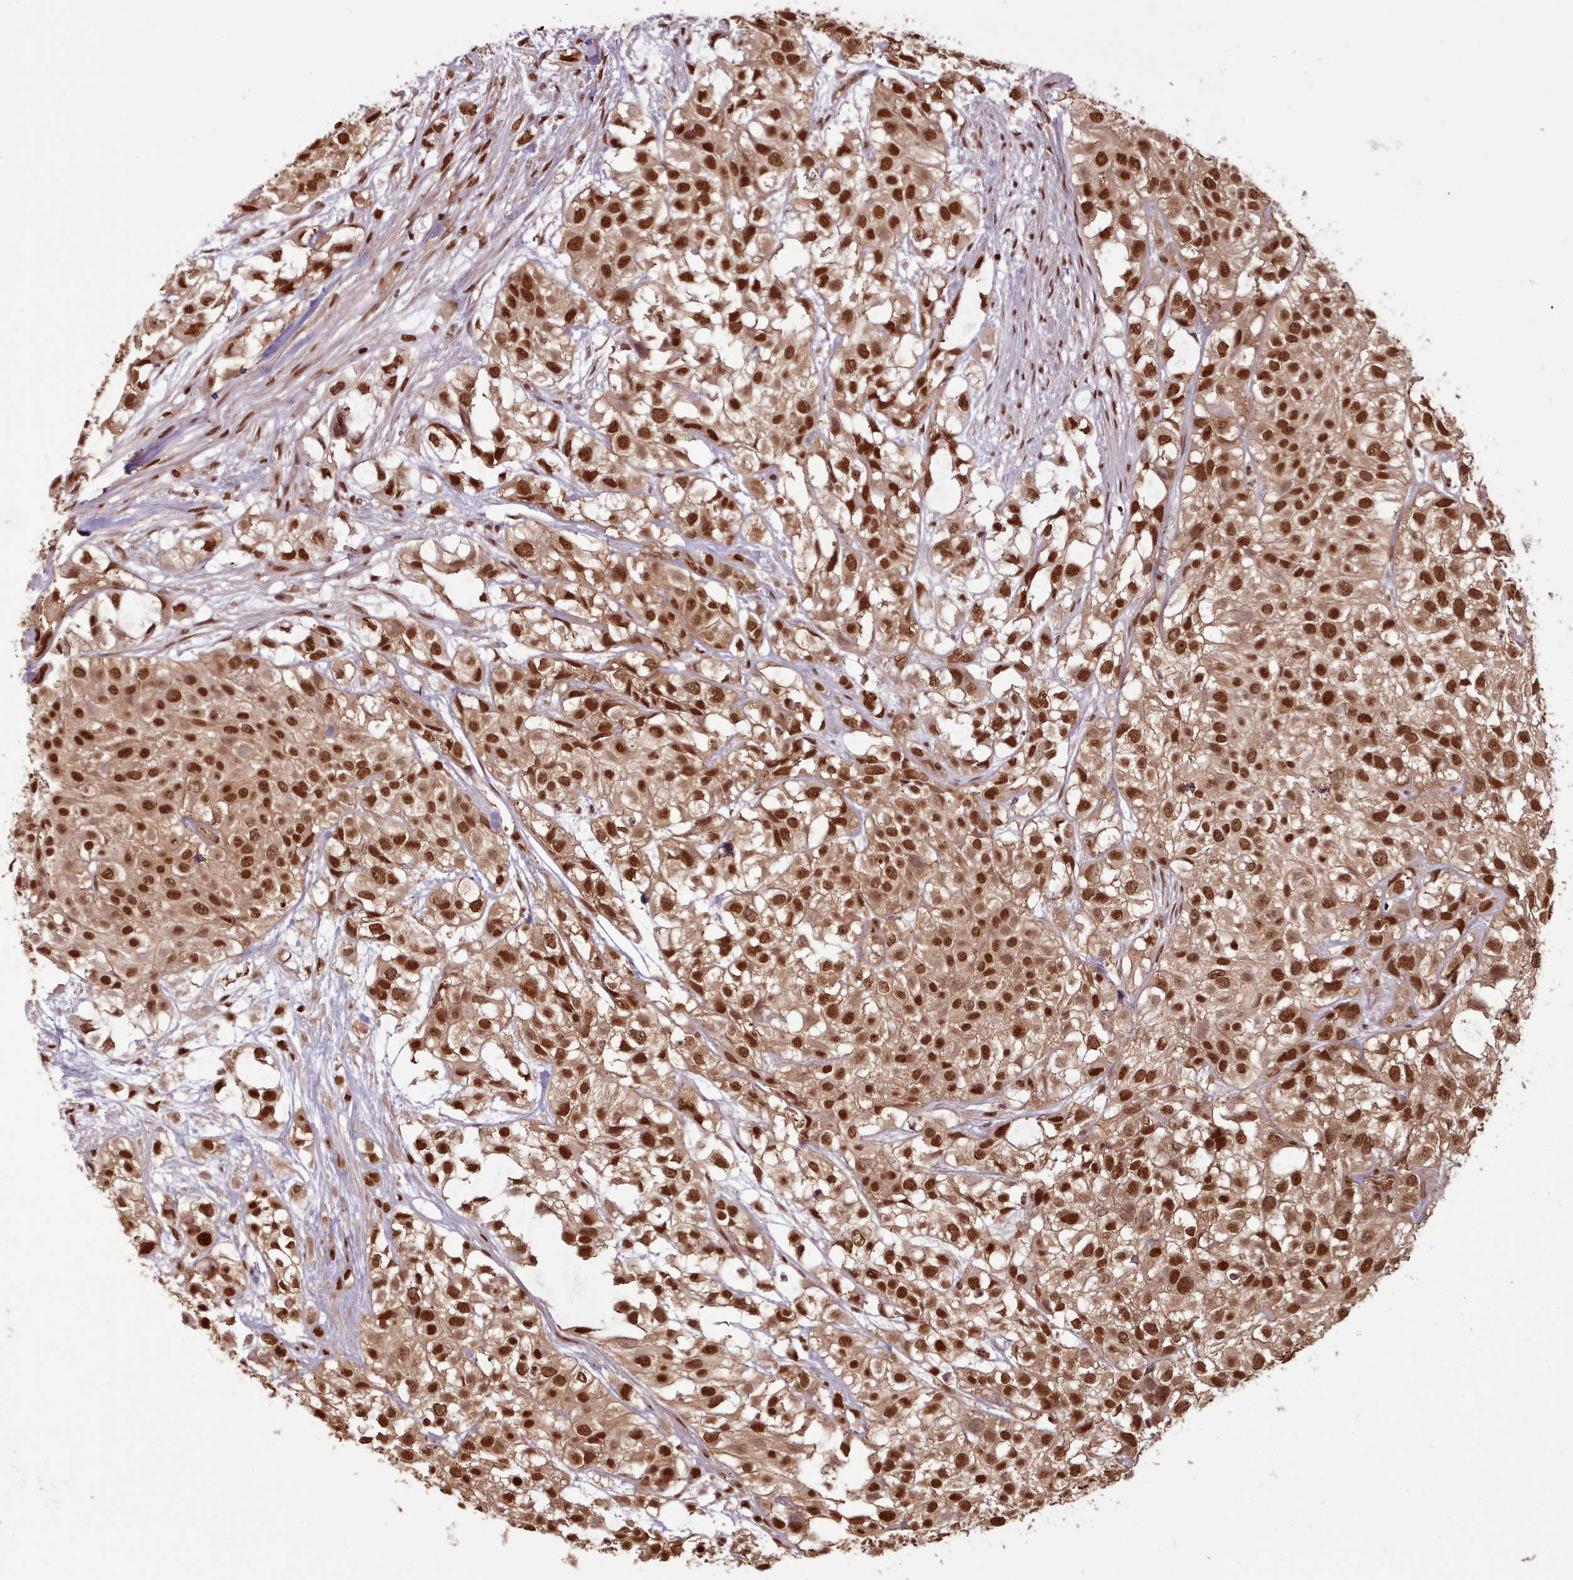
{"staining": {"intensity": "strong", "quantity": ">75%", "location": "nuclear"}, "tissue": "urothelial cancer", "cell_type": "Tumor cells", "image_type": "cancer", "snomed": [{"axis": "morphology", "description": "Urothelial carcinoma, High grade"}, {"axis": "topography", "description": "Urinary bladder"}], "caption": "High-grade urothelial carcinoma tissue shows strong nuclear positivity in approximately >75% of tumor cells", "gene": "RPS27A", "patient": {"sex": "male", "age": 56}}